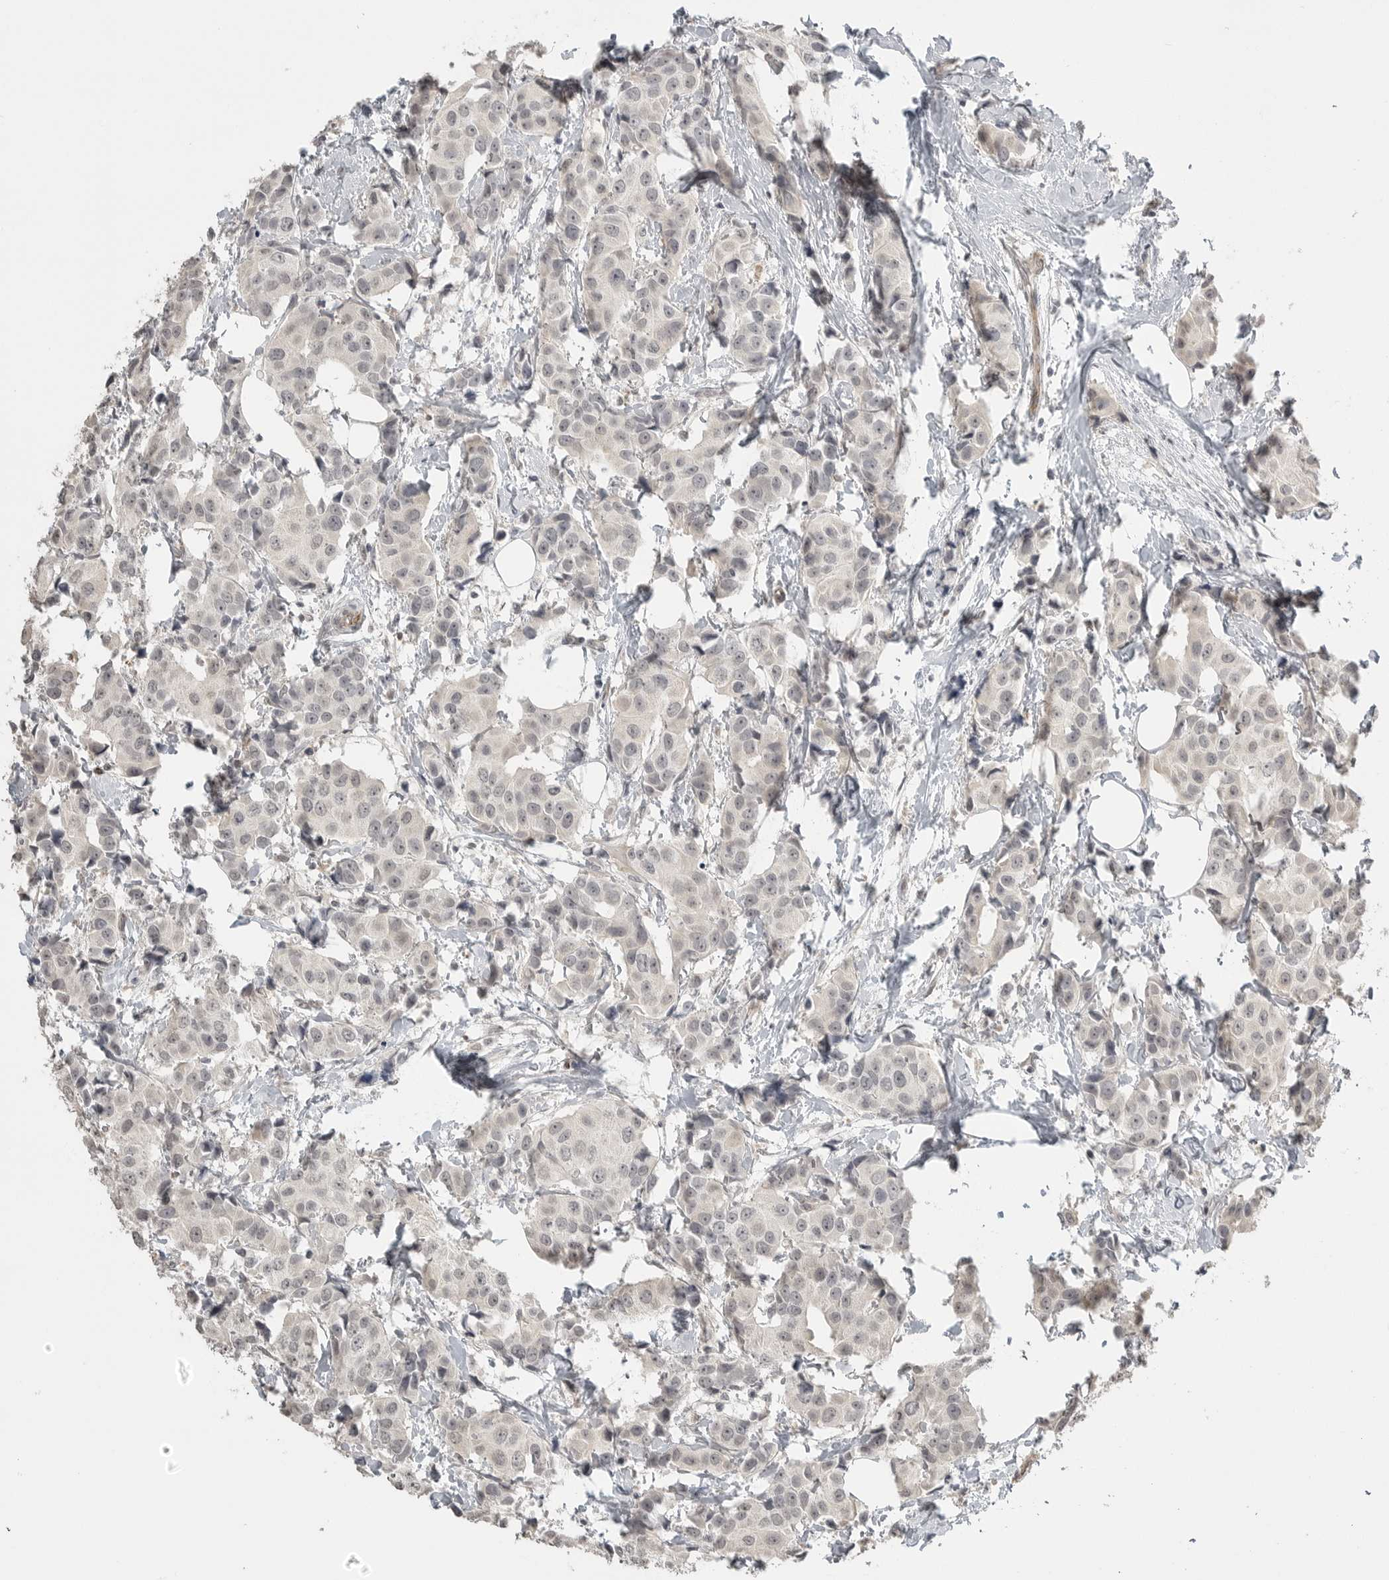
{"staining": {"intensity": "negative", "quantity": "none", "location": "none"}, "tissue": "breast cancer", "cell_type": "Tumor cells", "image_type": "cancer", "snomed": [{"axis": "morphology", "description": "Normal tissue, NOS"}, {"axis": "morphology", "description": "Duct carcinoma"}, {"axis": "topography", "description": "Breast"}], "caption": "The immunohistochemistry (IHC) histopathology image has no significant staining in tumor cells of breast cancer tissue.", "gene": "SMG8", "patient": {"sex": "female", "age": 39}}